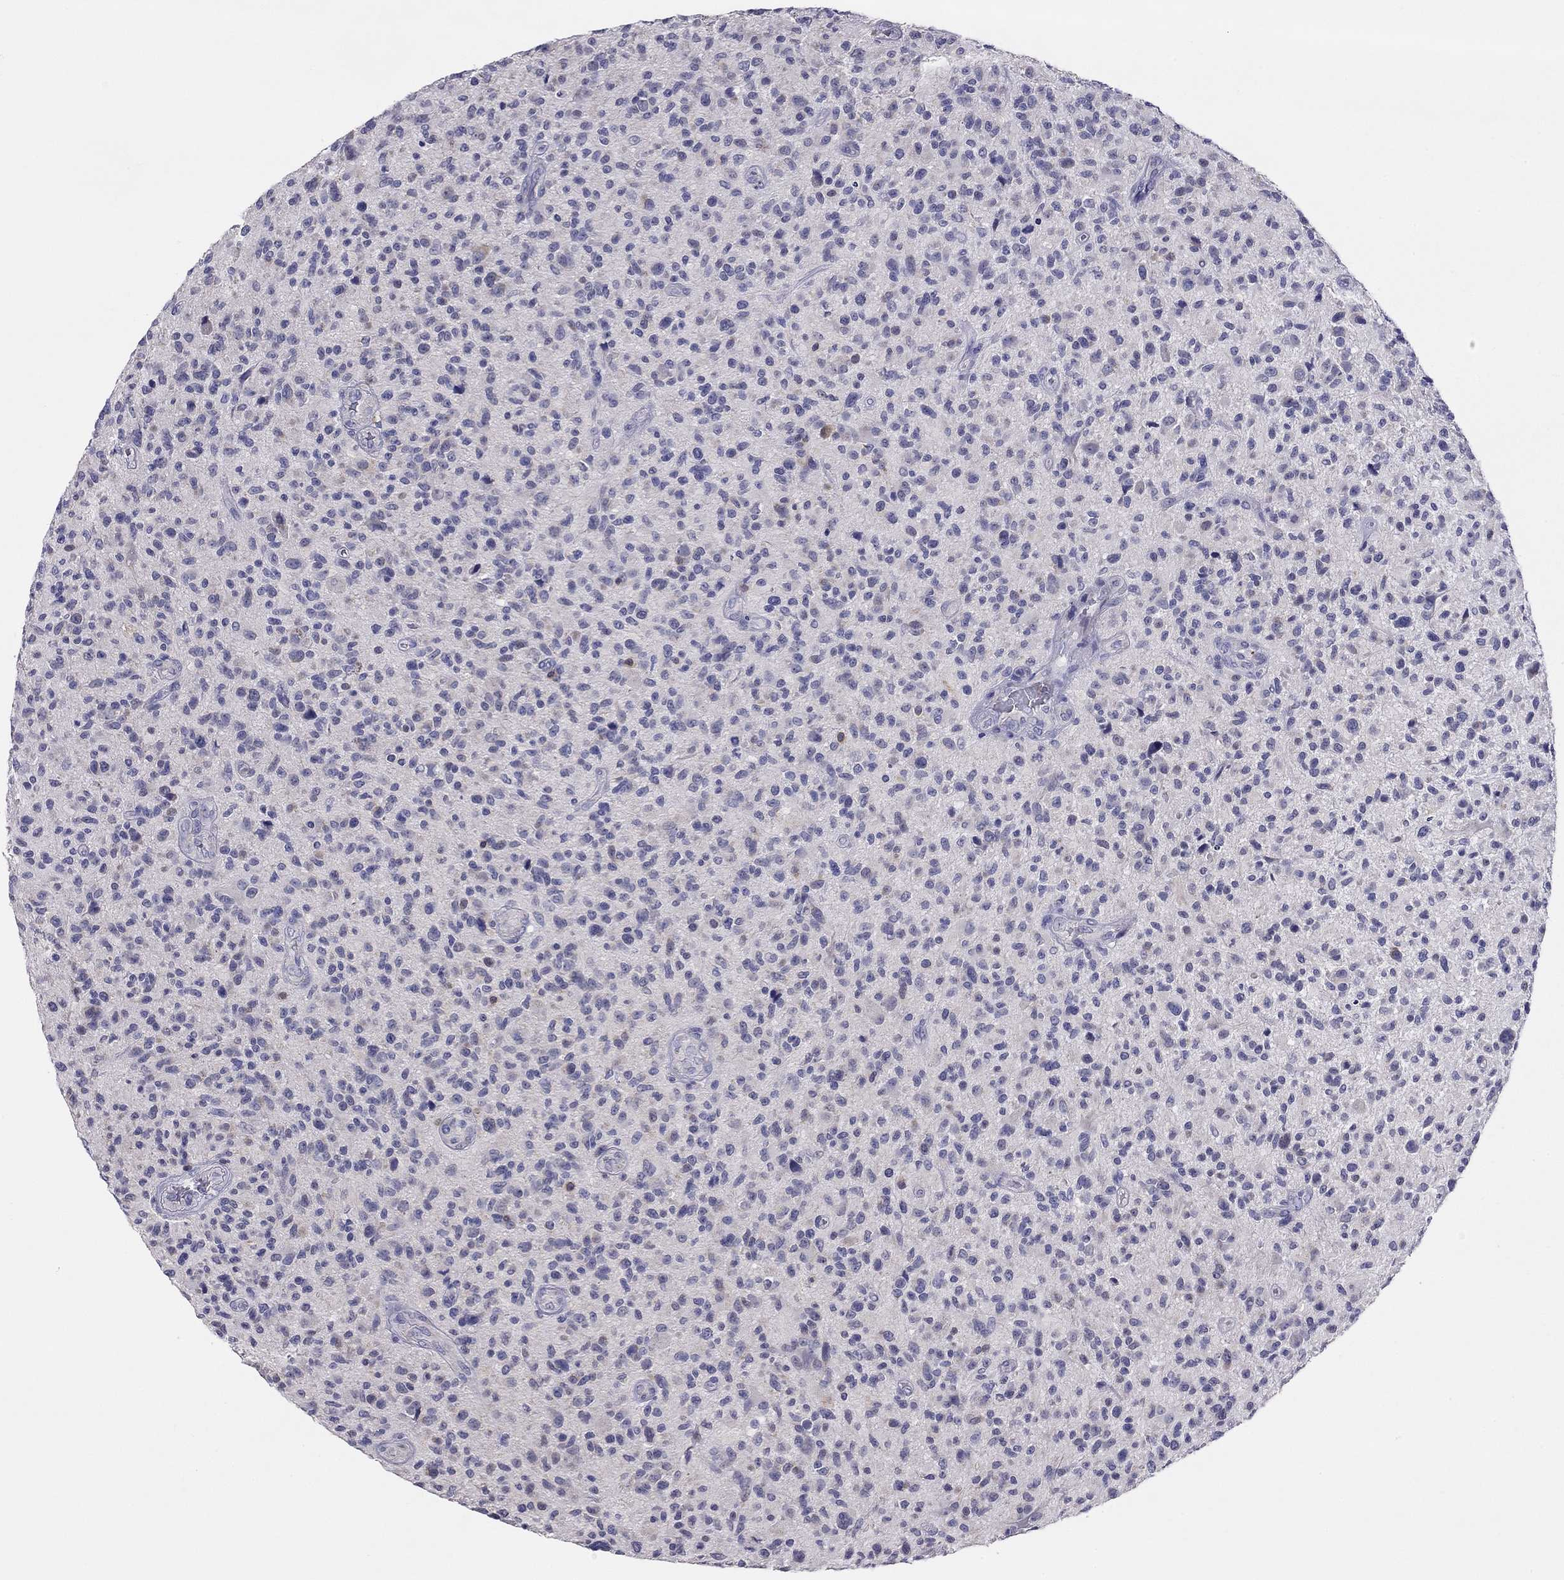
{"staining": {"intensity": "negative", "quantity": "none", "location": "none"}, "tissue": "glioma", "cell_type": "Tumor cells", "image_type": "cancer", "snomed": [{"axis": "morphology", "description": "Glioma, malignant, High grade"}, {"axis": "topography", "description": "Brain"}], "caption": "Protein analysis of glioma shows no significant positivity in tumor cells.", "gene": "CITED1", "patient": {"sex": "male", "age": 47}}